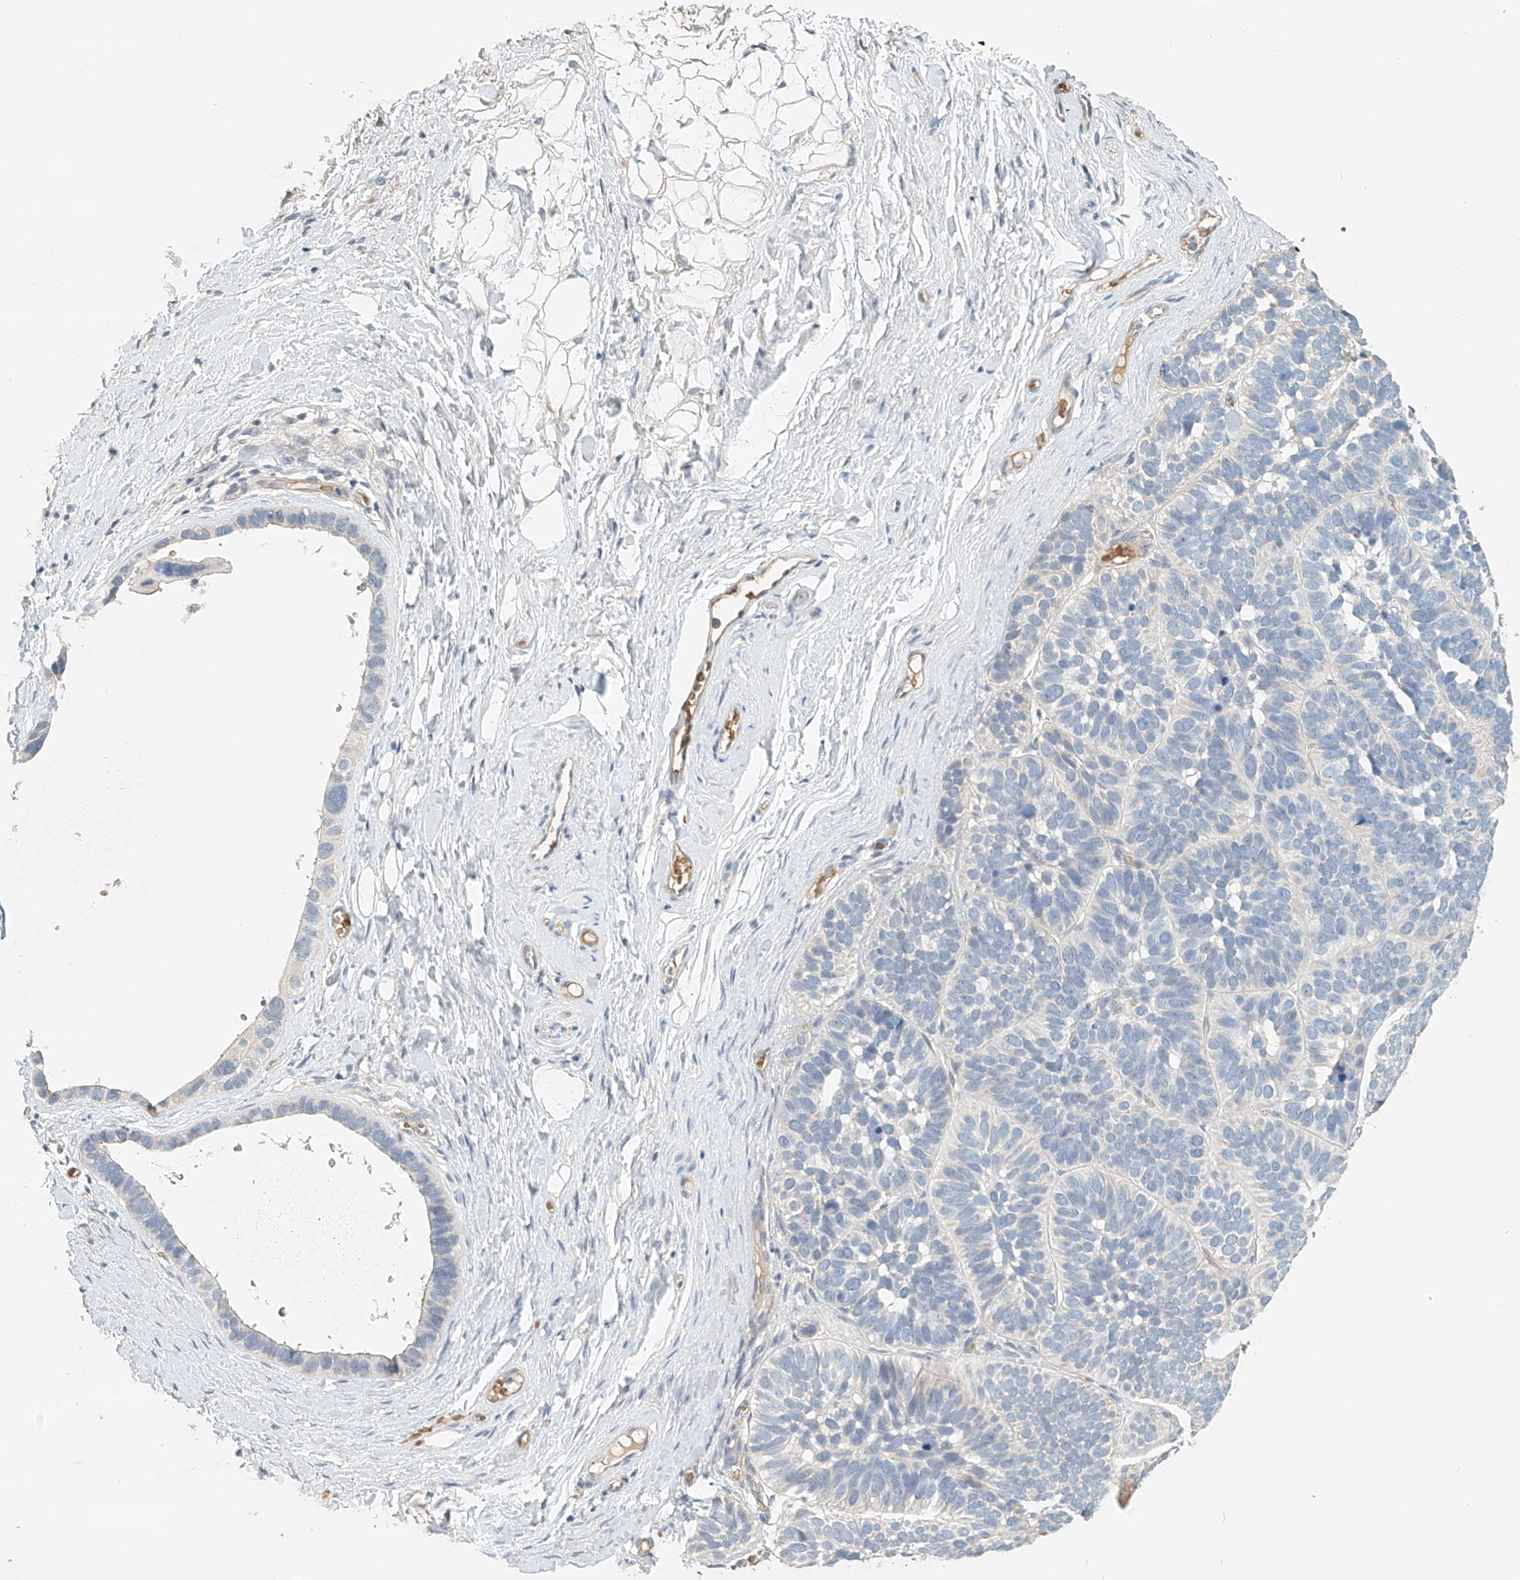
{"staining": {"intensity": "negative", "quantity": "none", "location": "none"}, "tissue": "skin cancer", "cell_type": "Tumor cells", "image_type": "cancer", "snomed": [{"axis": "morphology", "description": "Basal cell carcinoma"}, {"axis": "topography", "description": "Skin"}], "caption": "Immunohistochemistry micrograph of human skin cancer (basal cell carcinoma) stained for a protein (brown), which exhibits no positivity in tumor cells.", "gene": "RCAN3", "patient": {"sex": "male", "age": 62}}